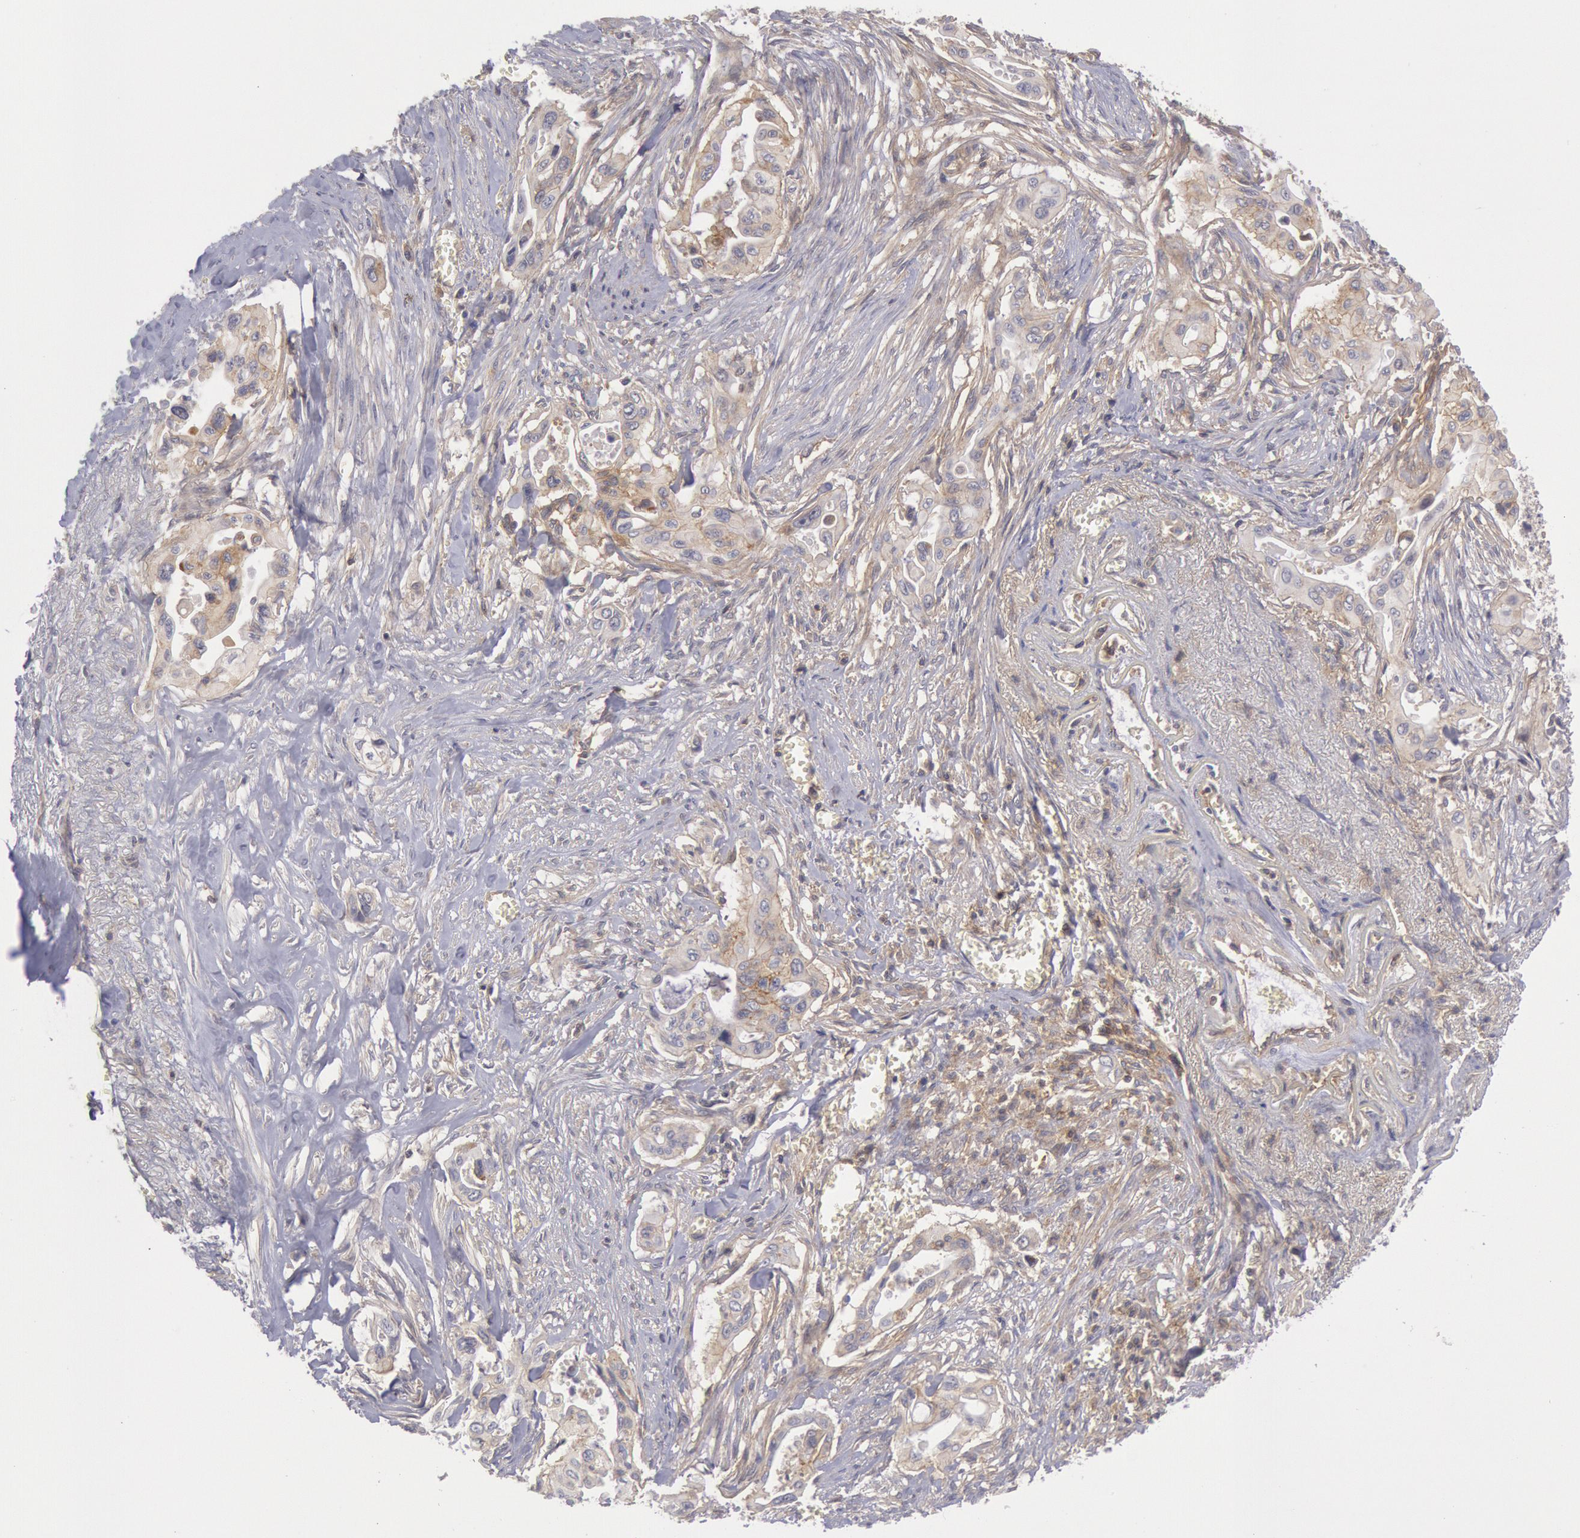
{"staining": {"intensity": "weak", "quantity": "25%-75%", "location": "cytoplasmic/membranous"}, "tissue": "pancreatic cancer", "cell_type": "Tumor cells", "image_type": "cancer", "snomed": [{"axis": "morphology", "description": "Adenocarcinoma, NOS"}, {"axis": "topography", "description": "Pancreas"}], "caption": "Immunohistochemistry (IHC) staining of pancreatic cancer, which shows low levels of weak cytoplasmic/membranous staining in approximately 25%-75% of tumor cells indicating weak cytoplasmic/membranous protein staining. The staining was performed using DAB (3,3'-diaminobenzidine) (brown) for protein detection and nuclei were counterstained in hematoxylin (blue).", "gene": "STX4", "patient": {"sex": "male", "age": 77}}